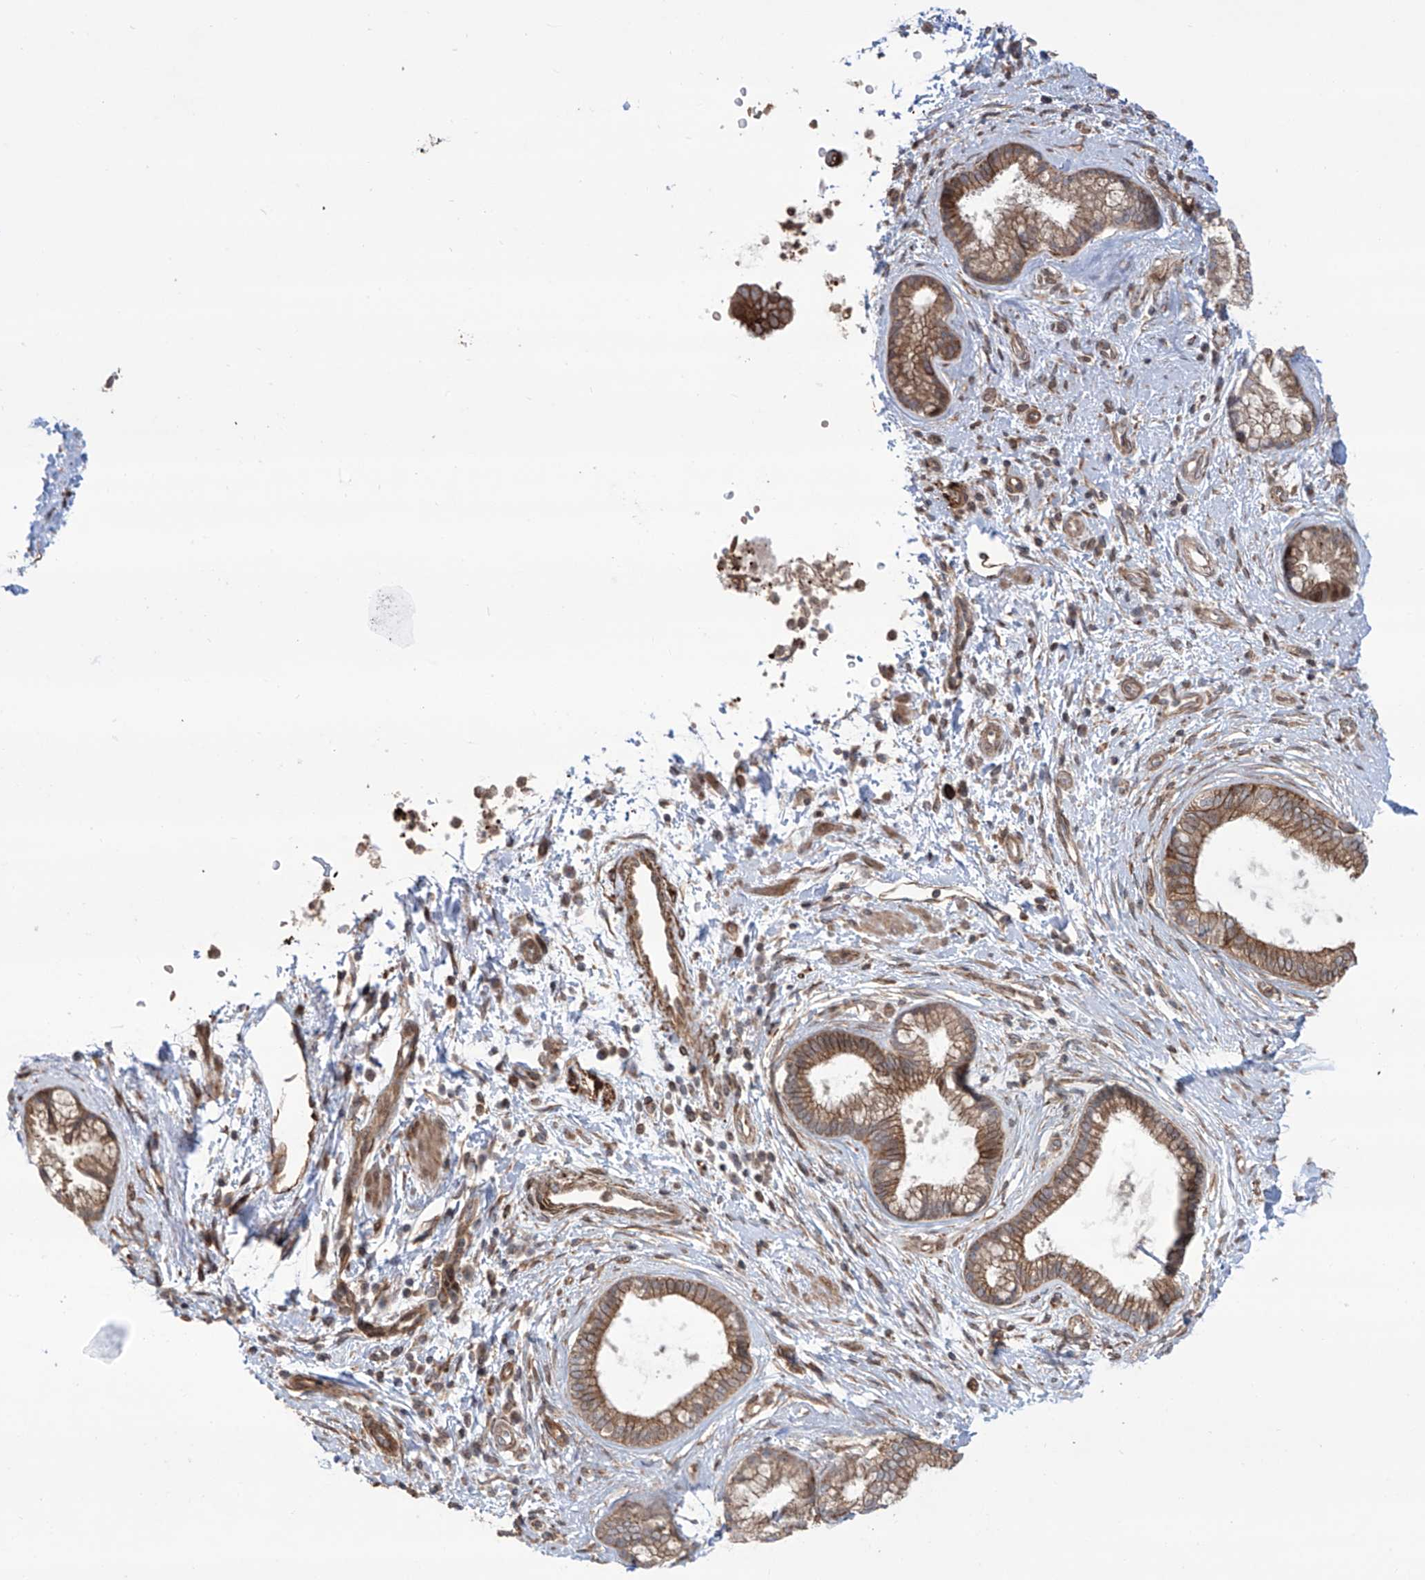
{"staining": {"intensity": "moderate", "quantity": ">75%", "location": "cytoplasmic/membranous"}, "tissue": "pancreatic cancer", "cell_type": "Tumor cells", "image_type": "cancer", "snomed": [{"axis": "morphology", "description": "Adenocarcinoma, NOS"}, {"axis": "topography", "description": "Pancreas"}], "caption": "Tumor cells exhibit moderate cytoplasmic/membranous staining in about >75% of cells in adenocarcinoma (pancreatic).", "gene": "APAF1", "patient": {"sex": "female", "age": 73}}